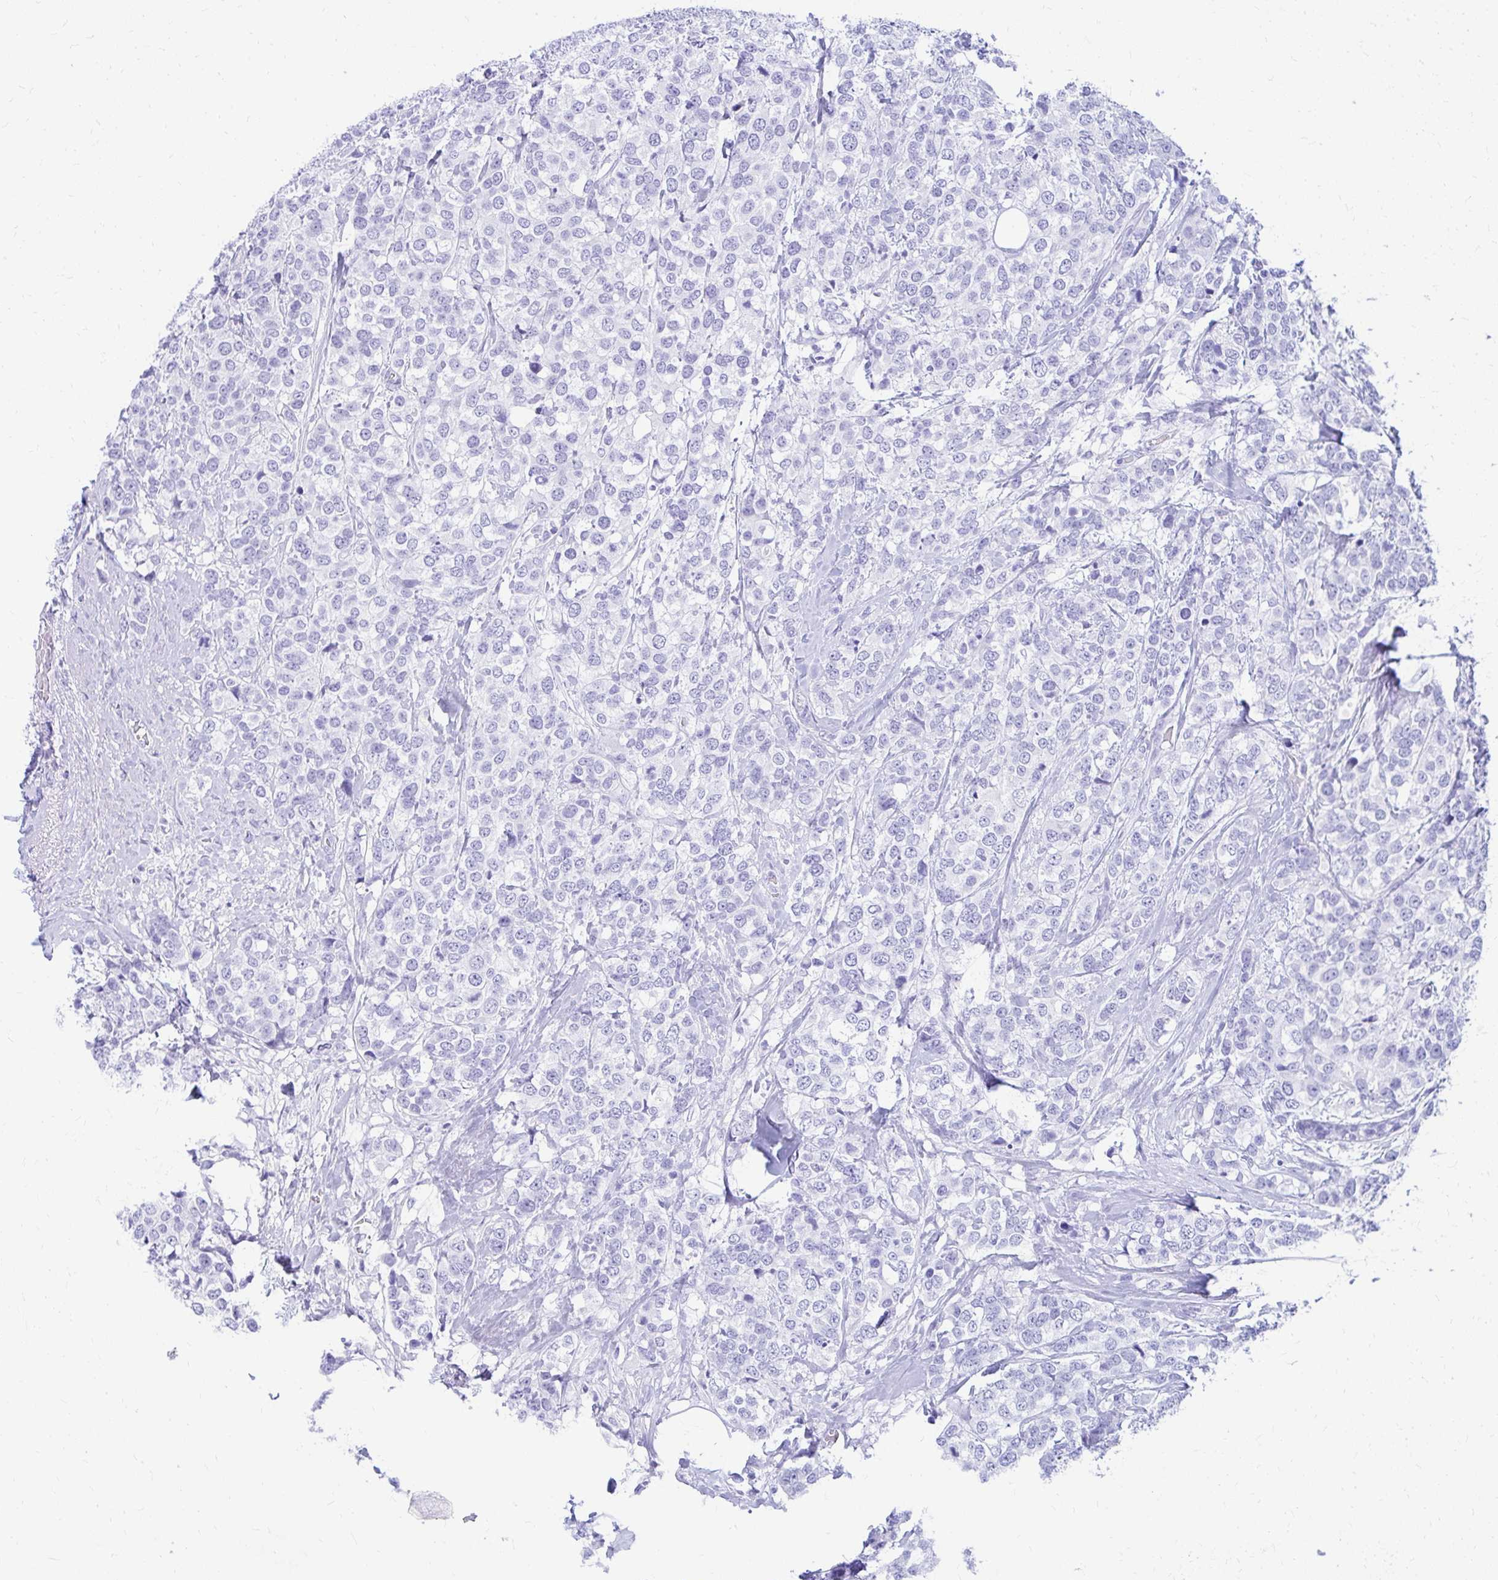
{"staining": {"intensity": "negative", "quantity": "none", "location": "none"}, "tissue": "breast cancer", "cell_type": "Tumor cells", "image_type": "cancer", "snomed": [{"axis": "morphology", "description": "Lobular carcinoma"}, {"axis": "topography", "description": "Breast"}], "caption": "Immunohistochemistry (IHC) of lobular carcinoma (breast) exhibits no staining in tumor cells.", "gene": "NSG2", "patient": {"sex": "female", "age": 59}}